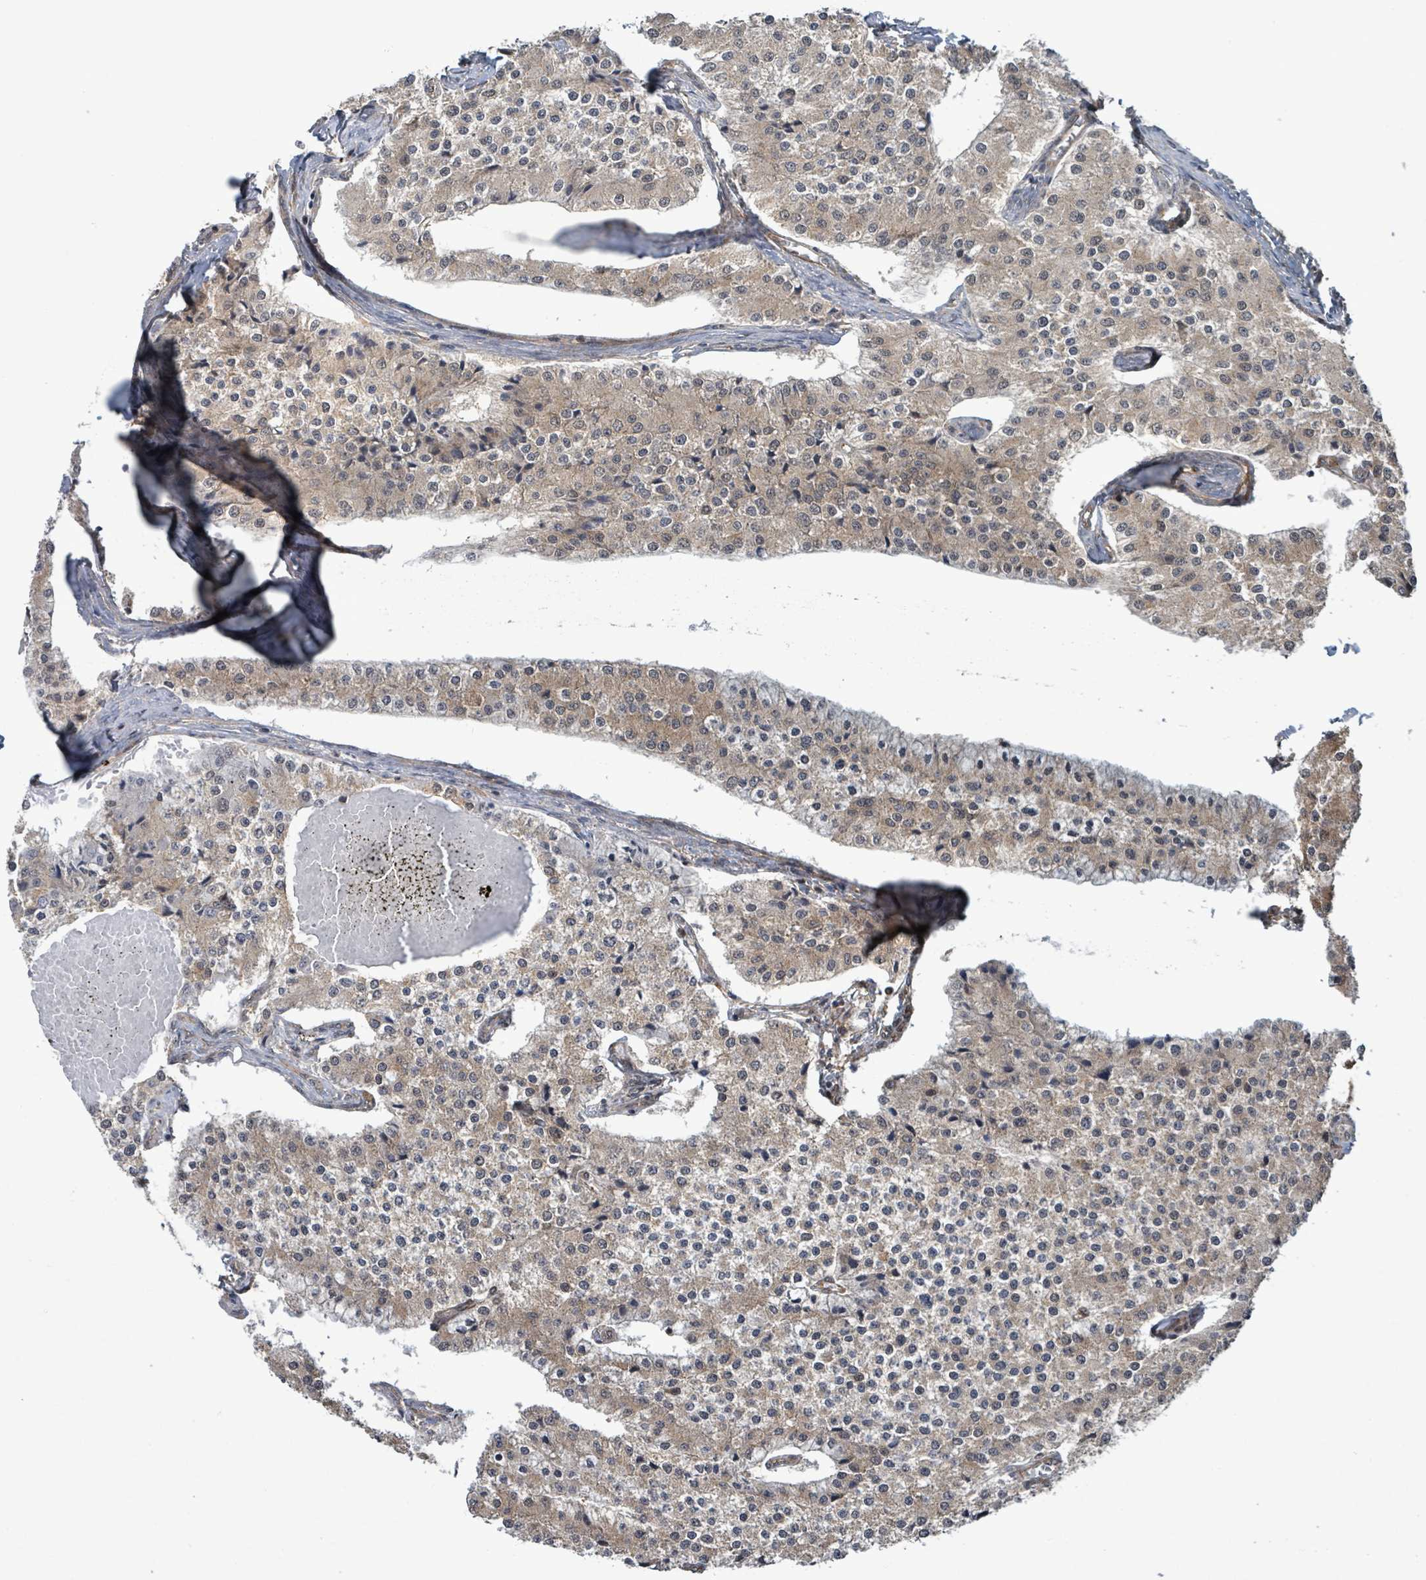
{"staining": {"intensity": "weak", "quantity": "25%-75%", "location": "cytoplasmic/membranous"}, "tissue": "carcinoid", "cell_type": "Tumor cells", "image_type": "cancer", "snomed": [{"axis": "morphology", "description": "Carcinoid, malignant, NOS"}, {"axis": "topography", "description": "Colon"}], "caption": "Carcinoid tissue demonstrates weak cytoplasmic/membranous expression in approximately 25%-75% of tumor cells (brown staining indicates protein expression, while blue staining denotes nuclei).", "gene": "KLC1", "patient": {"sex": "female", "age": 52}}